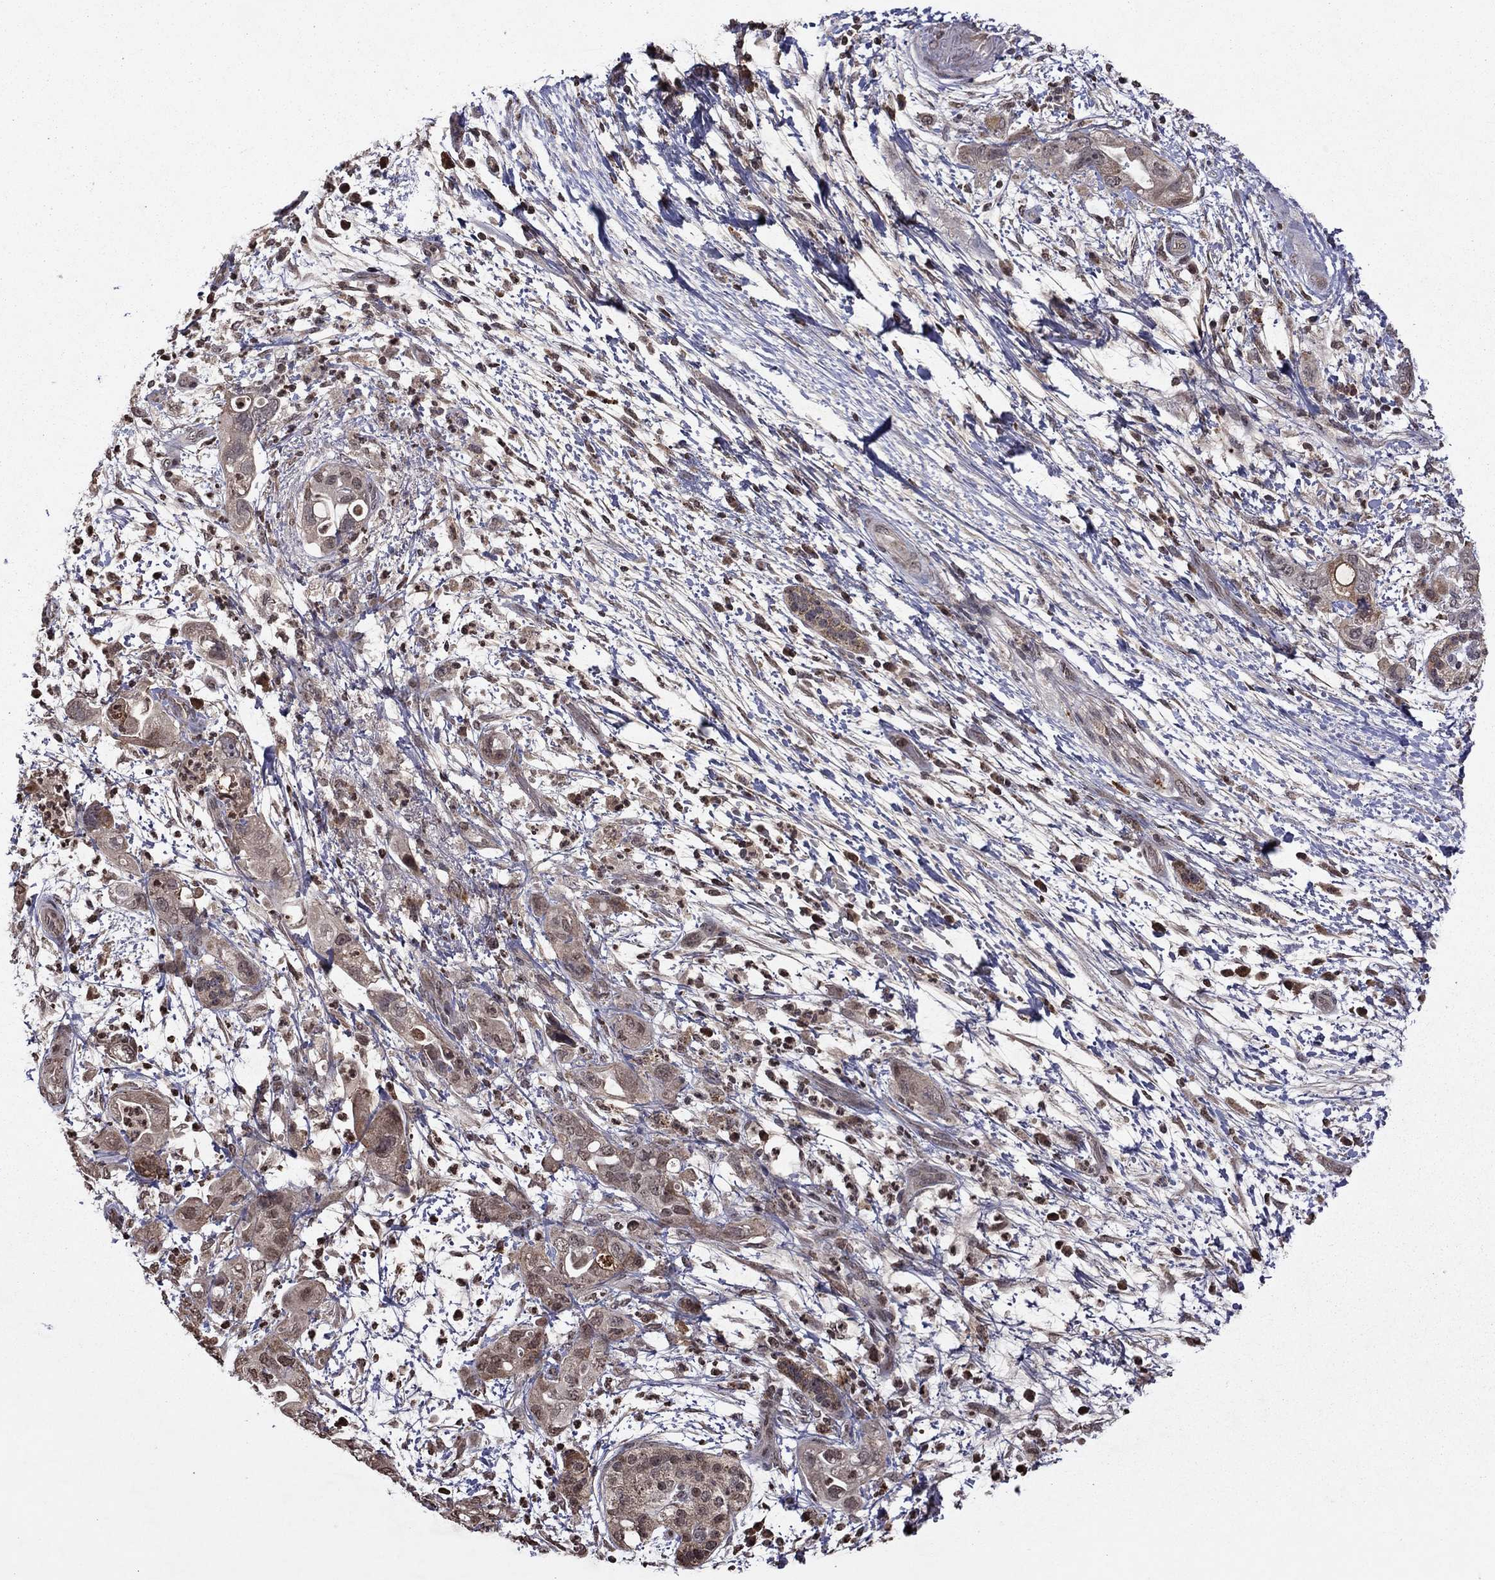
{"staining": {"intensity": "weak", "quantity": "<25%", "location": "cytoplasmic/membranous"}, "tissue": "pancreatic cancer", "cell_type": "Tumor cells", "image_type": "cancer", "snomed": [{"axis": "morphology", "description": "Adenocarcinoma, NOS"}, {"axis": "topography", "description": "Pancreas"}], "caption": "Immunohistochemical staining of human pancreatic adenocarcinoma shows no significant staining in tumor cells.", "gene": "NLGN1", "patient": {"sex": "female", "age": 72}}